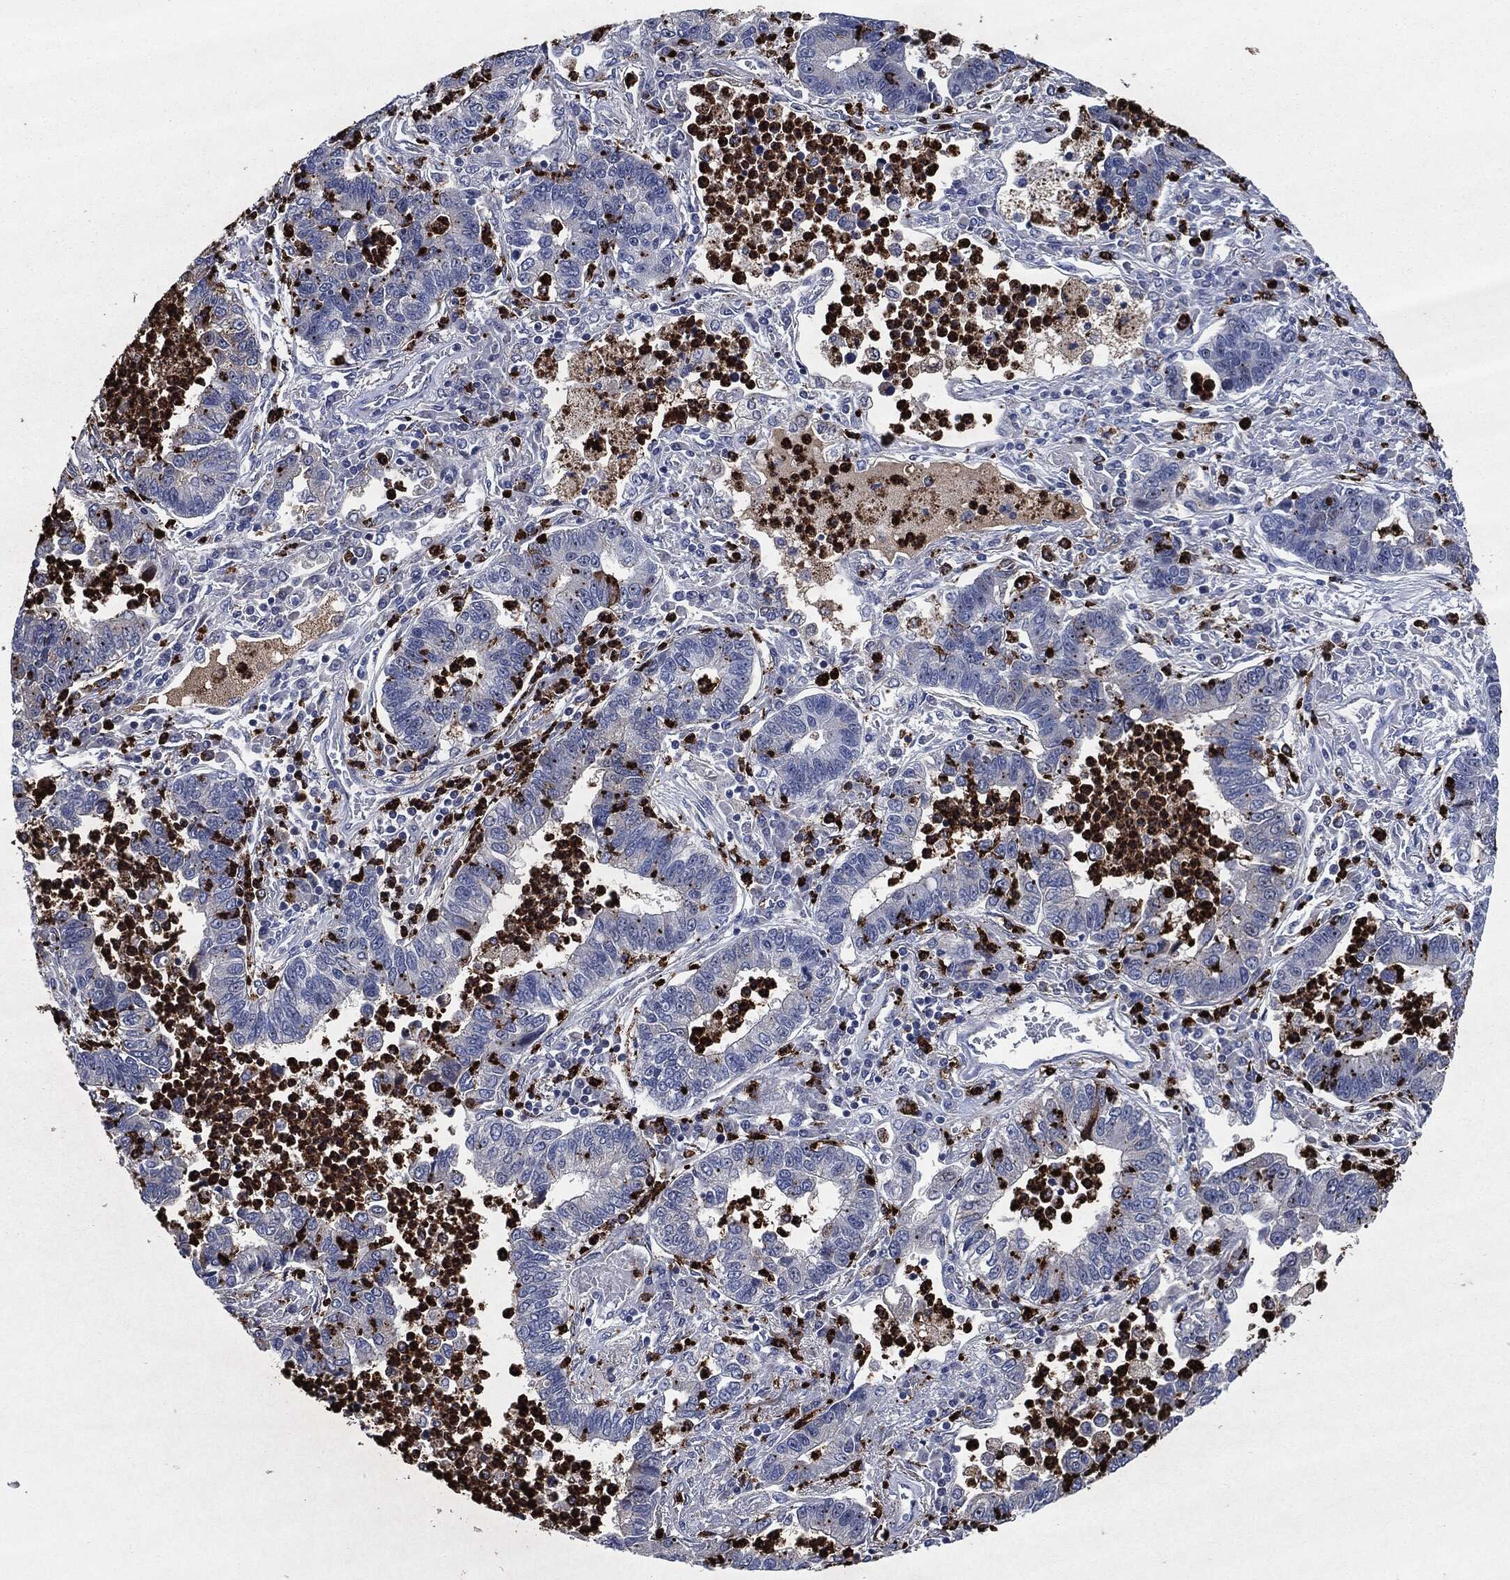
{"staining": {"intensity": "negative", "quantity": "none", "location": "none"}, "tissue": "lung cancer", "cell_type": "Tumor cells", "image_type": "cancer", "snomed": [{"axis": "morphology", "description": "Adenocarcinoma, NOS"}, {"axis": "topography", "description": "Lung"}], "caption": "Tumor cells show no significant protein expression in lung cancer. (DAB (3,3'-diaminobenzidine) immunohistochemistry (IHC) with hematoxylin counter stain).", "gene": "MPO", "patient": {"sex": "female", "age": 57}}